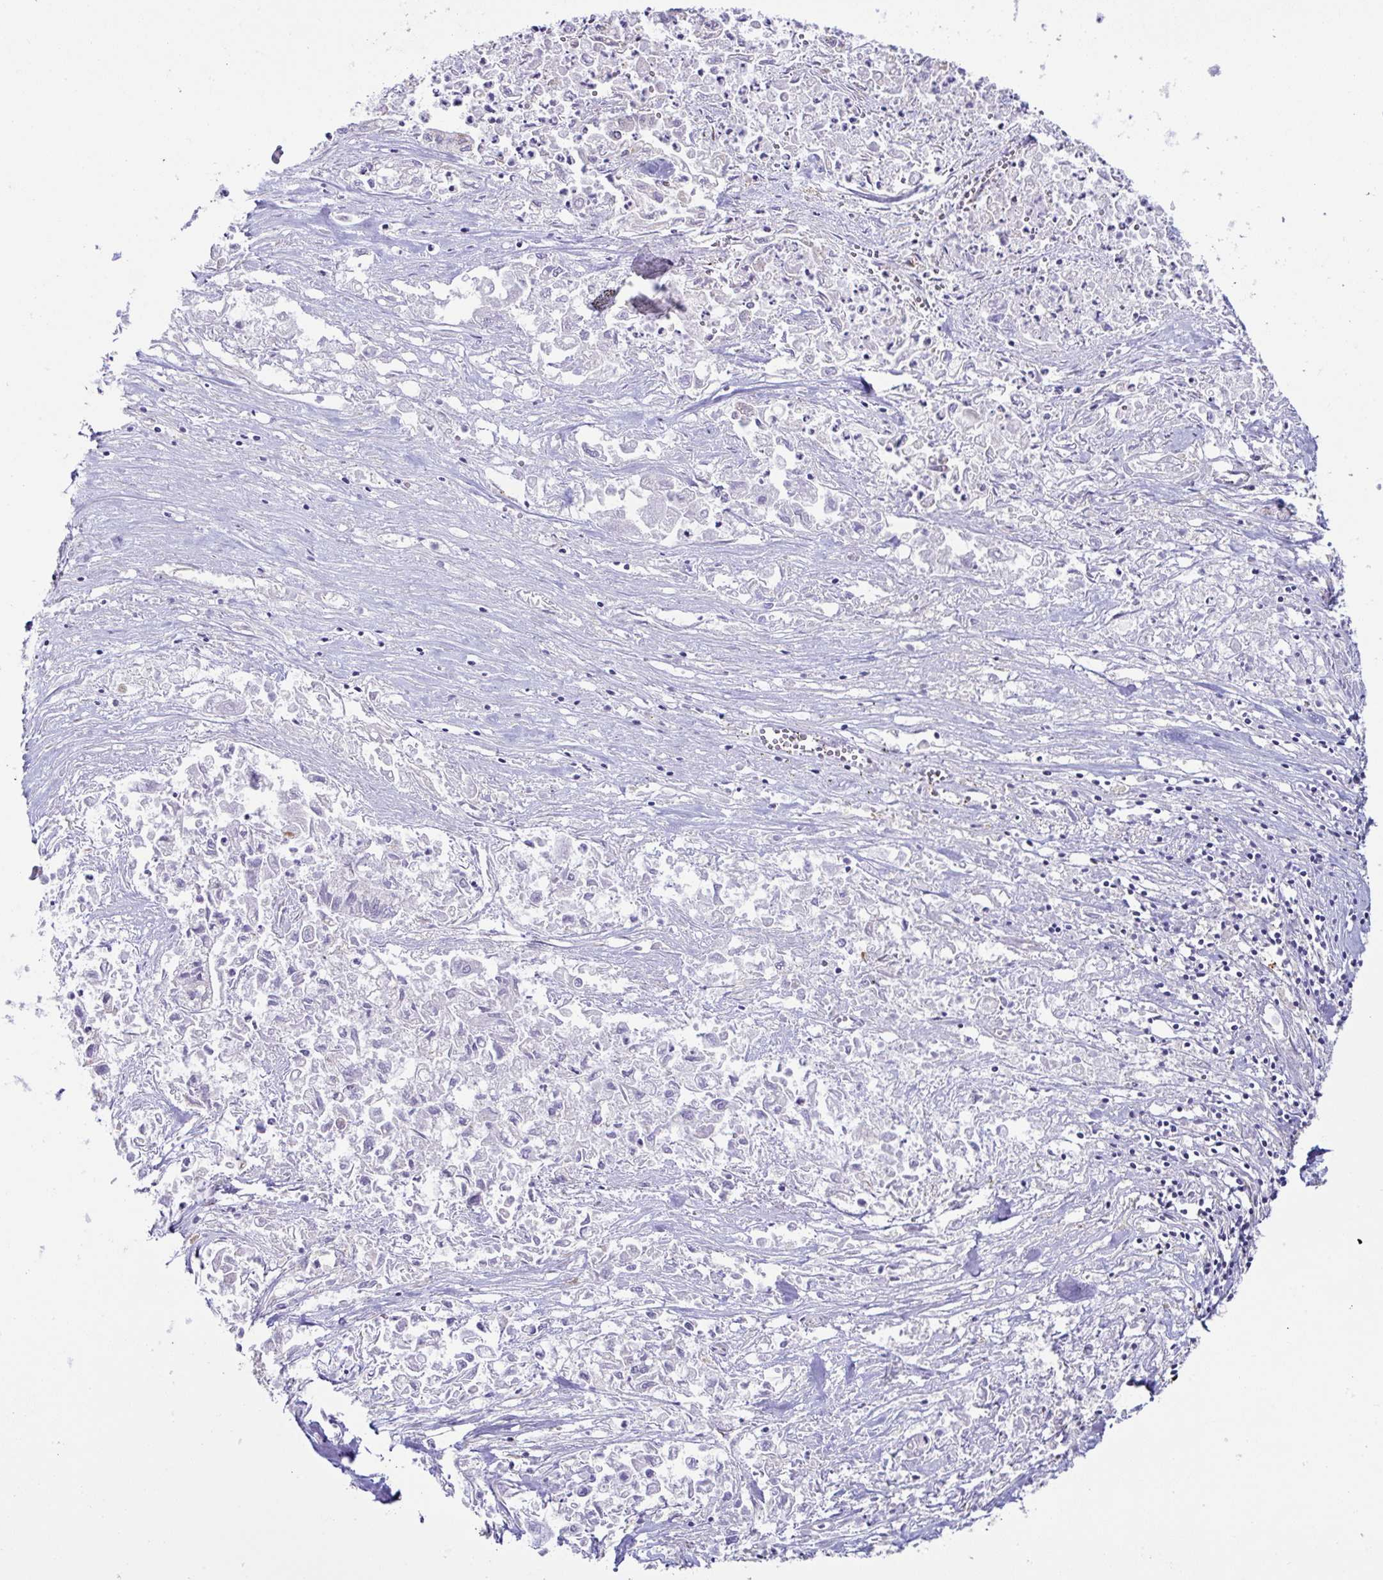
{"staining": {"intensity": "negative", "quantity": "none", "location": "none"}, "tissue": "pancreatic cancer", "cell_type": "Tumor cells", "image_type": "cancer", "snomed": [{"axis": "morphology", "description": "Adenocarcinoma, NOS"}, {"axis": "topography", "description": "Pancreas"}], "caption": "High power microscopy micrograph of an immunohistochemistry photomicrograph of adenocarcinoma (pancreatic), revealing no significant staining in tumor cells.", "gene": "DOK7", "patient": {"sex": "male", "age": 72}}